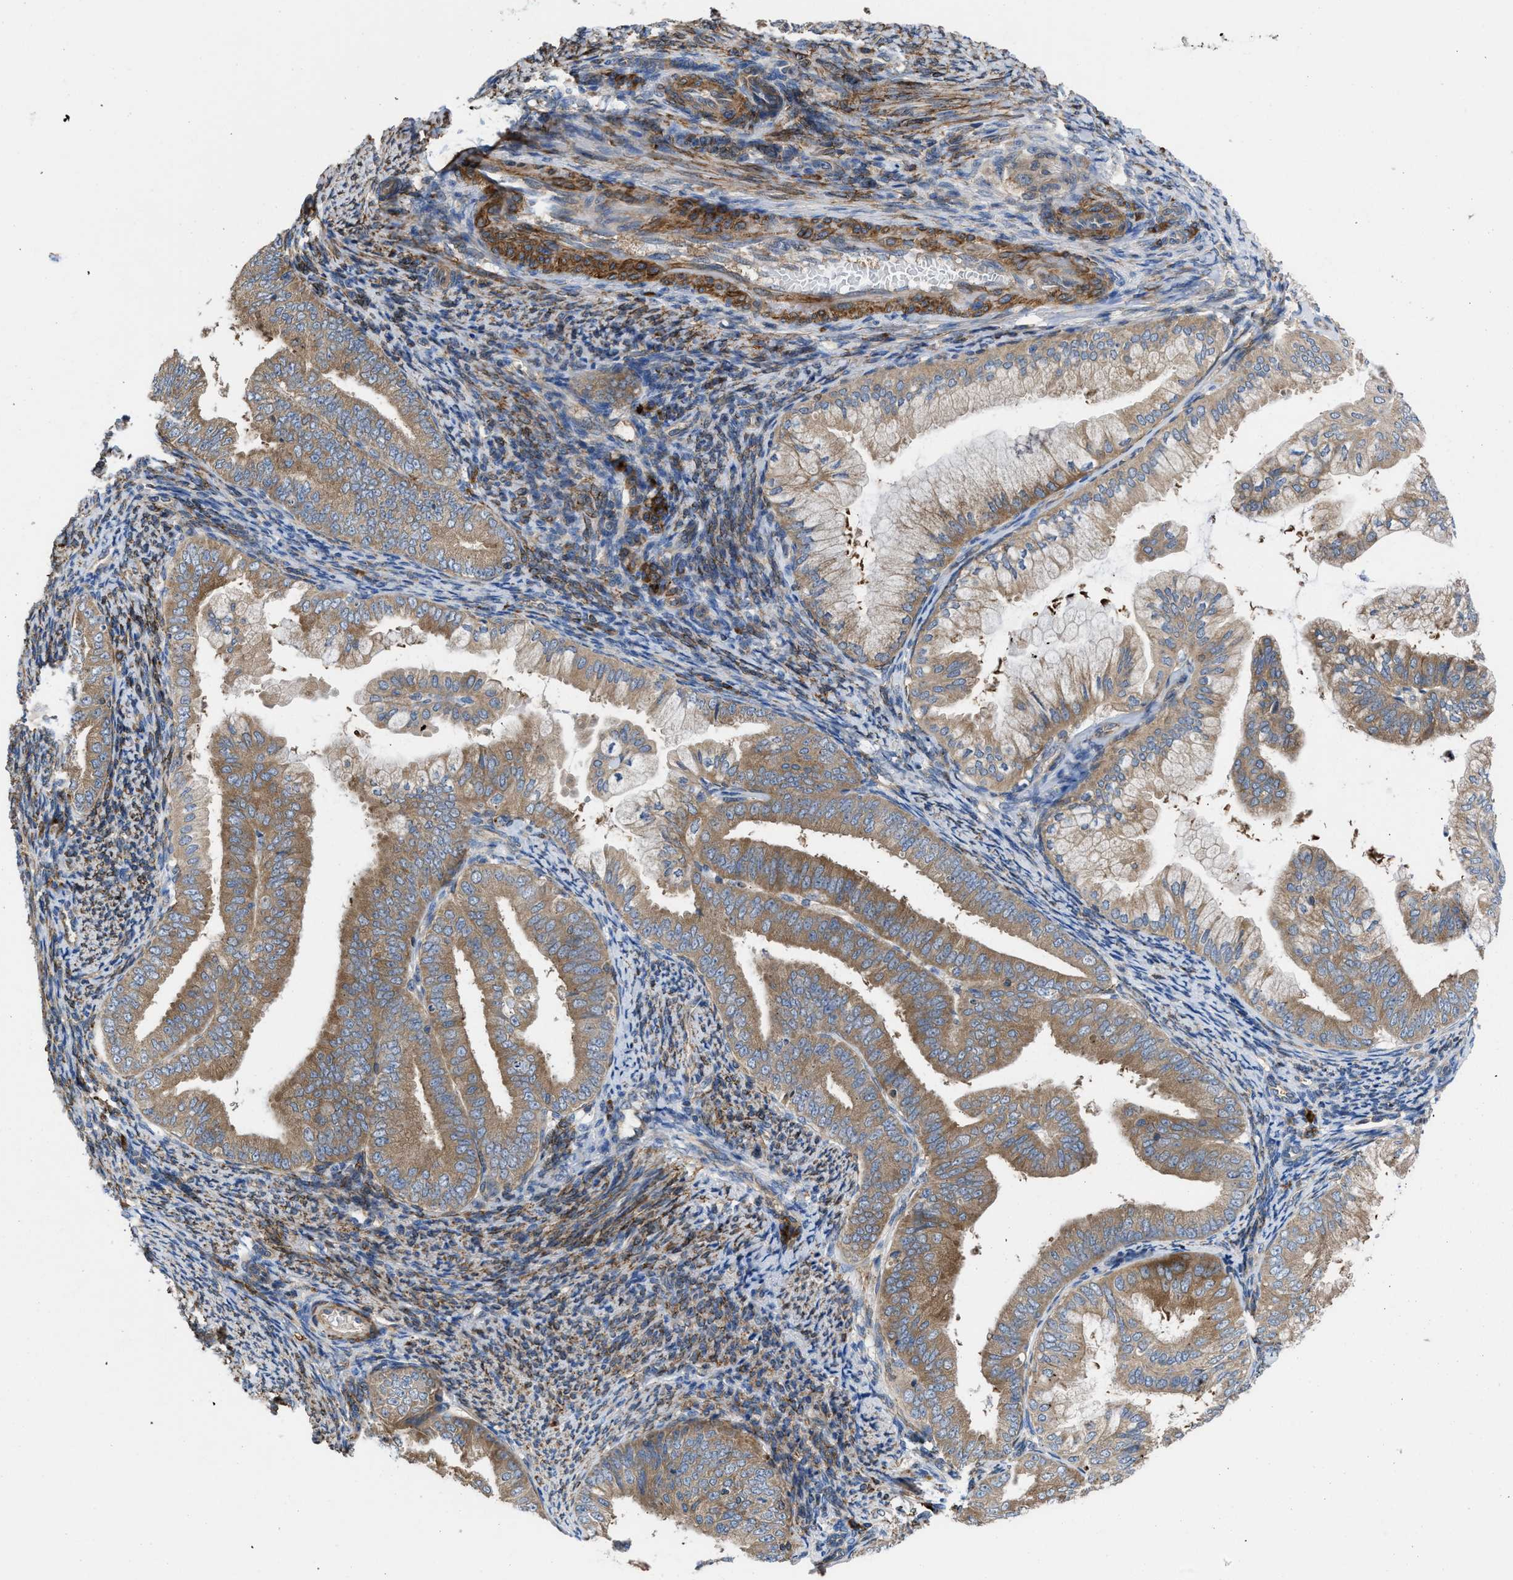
{"staining": {"intensity": "moderate", "quantity": ">75%", "location": "cytoplasmic/membranous"}, "tissue": "endometrial cancer", "cell_type": "Tumor cells", "image_type": "cancer", "snomed": [{"axis": "morphology", "description": "Adenocarcinoma, NOS"}, {"axis": "topography", "description": "Endometrium"}], "caption": "A brown stain labels moderate cytoplasmic/membranous staining of a protein in endometrial cancer tumor cells. The staining was performed using DAB, with brown indicating positive protein expression. Nuclei are stained blue with hematoxylin.", "gene": "CHKB", "patient": {"sex": "female", "age": 63}}